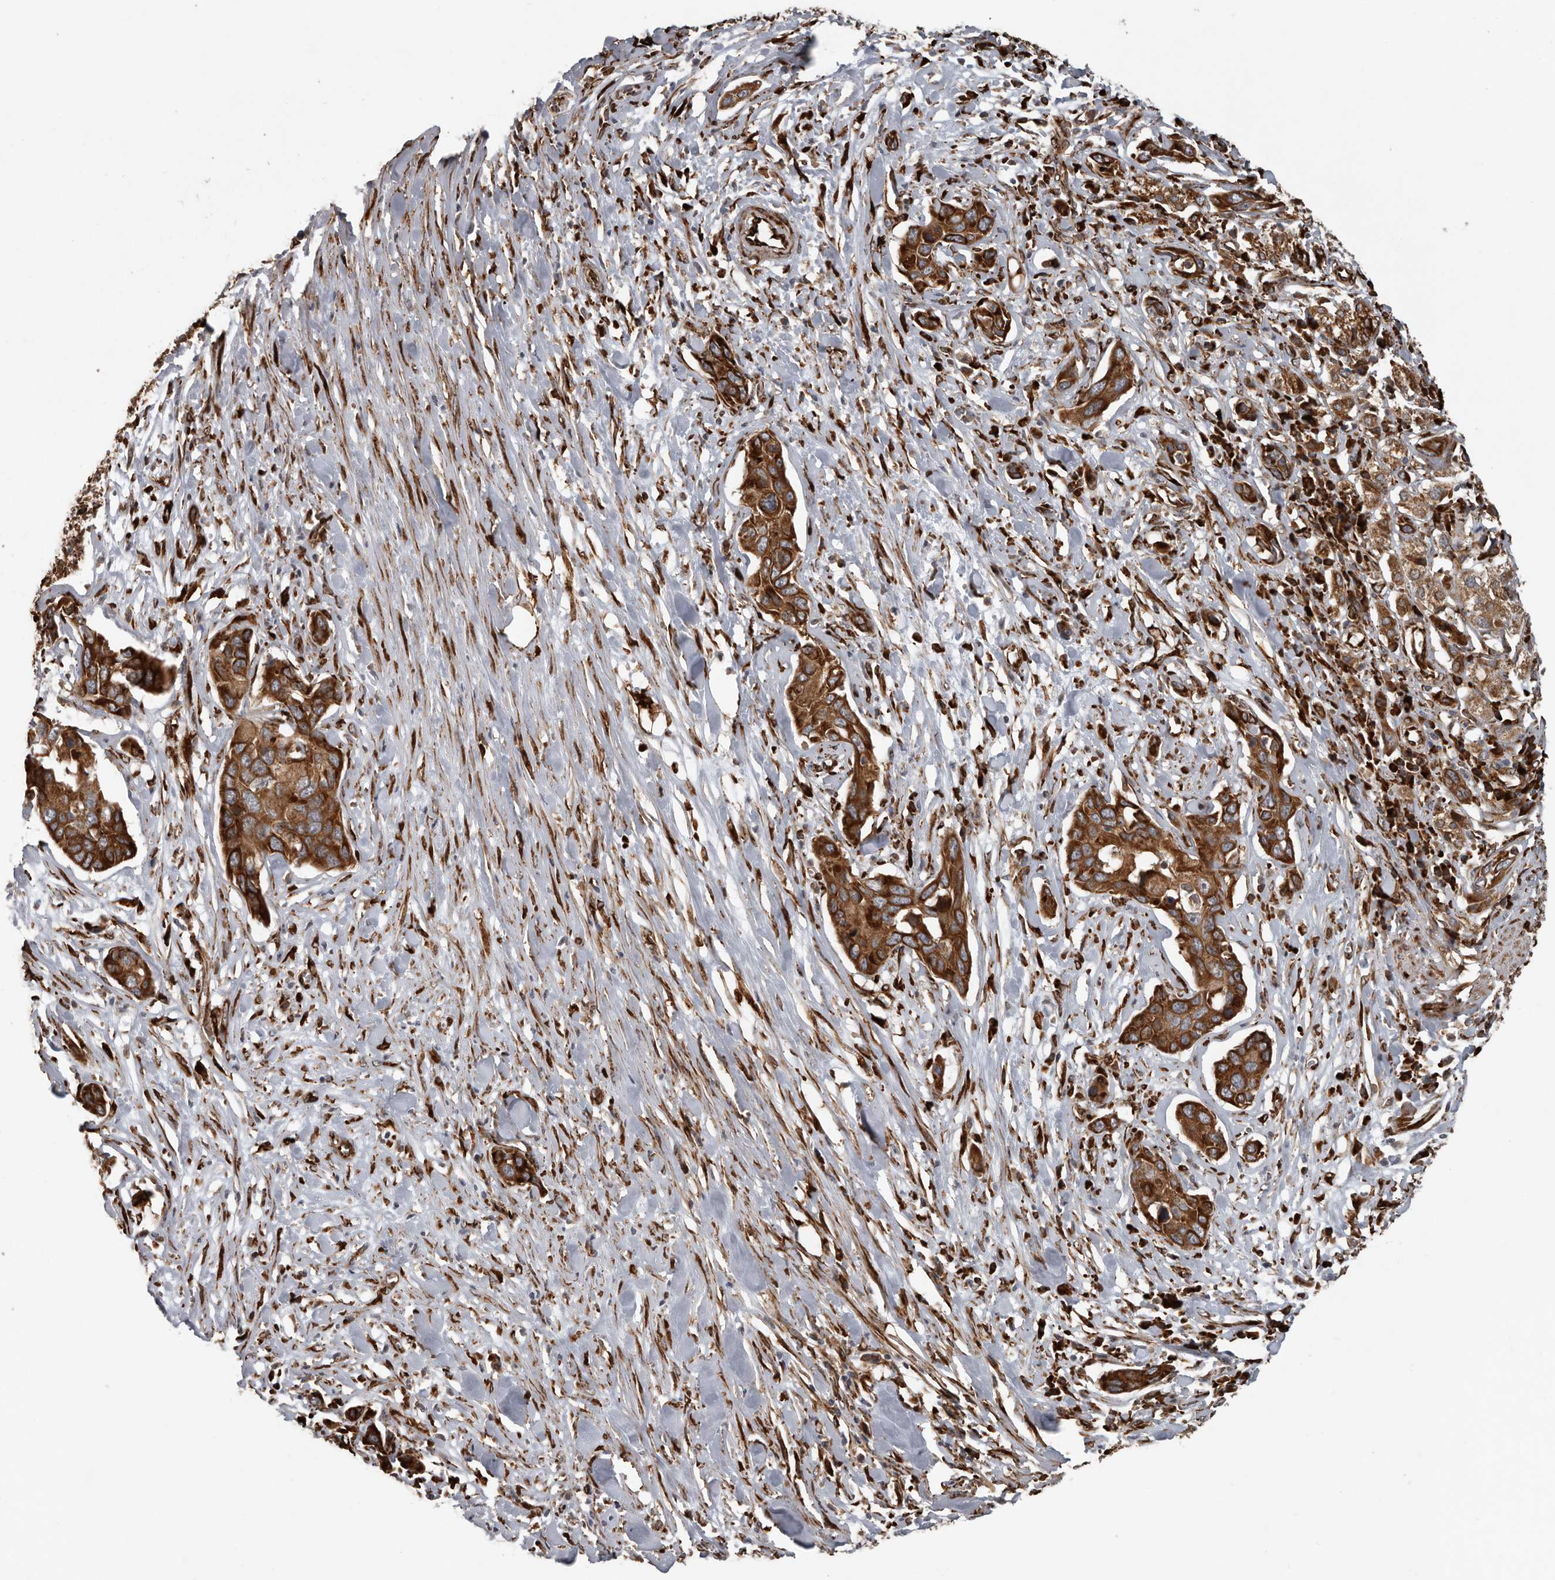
{"staining": {"intensity": "strong", "quantity": ">75%", "location": "cytoplasmic/membranous"}, "tissue": "pancreatic cancer", "cell_type": "Tumor cells", "image_type": "cancer", "snomed": [{"axis": "morphology", "description": "Adenocarcinoma, NOS"}, {"axis": "topography", "description": "Pancreas"}], "caption": "About >75% of tumor cells in human pancreatic cancer display strong cytoplasmic/membranous protein expression as visualized by brown immunohistochemical staining.", "gene": "CEP350", "patient": {"sex": "female", "age": 60}}